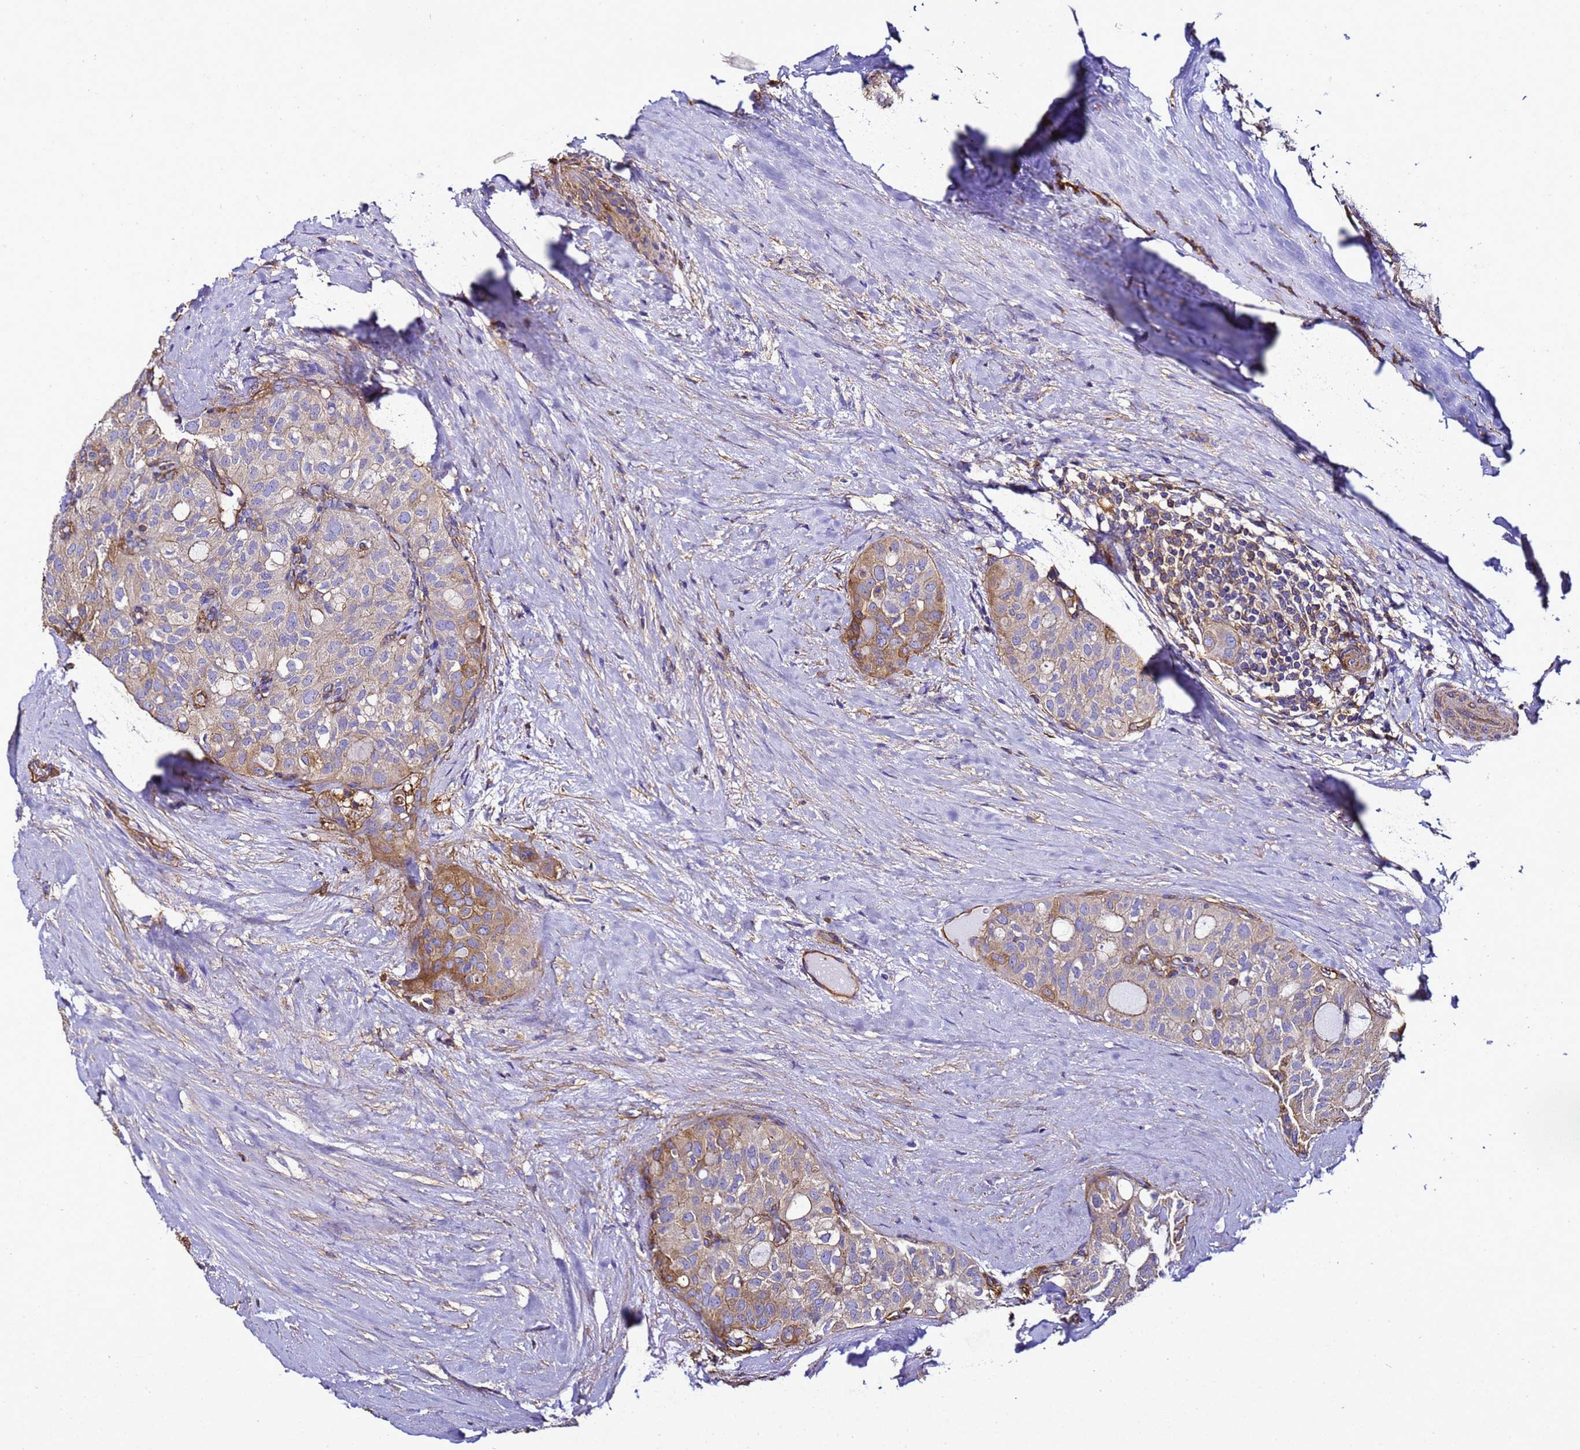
{"staining": {"intensity": "moderate", "quantity": "<25%", "location": "cytoplasmic/membranous"}, "tissue": "thyroid cancer", "cell_type": "Tumor cells", "image_type": "cancer", "snomed": [{"axis": "morphology", "description": "Follicular adenoma carcinoma, NOS"}, {"axis": "topography", "description": "Thyroid gland"}], "caption": "About <25% of tumor cells in human thyroid follicular adenoma carcinoma show moderate cytoplasmic/membranous protein staining as visualized by brown immunohistochemical staining.", "gene": "MYL12A", "patient": {"sex": "male", "age": 75}}